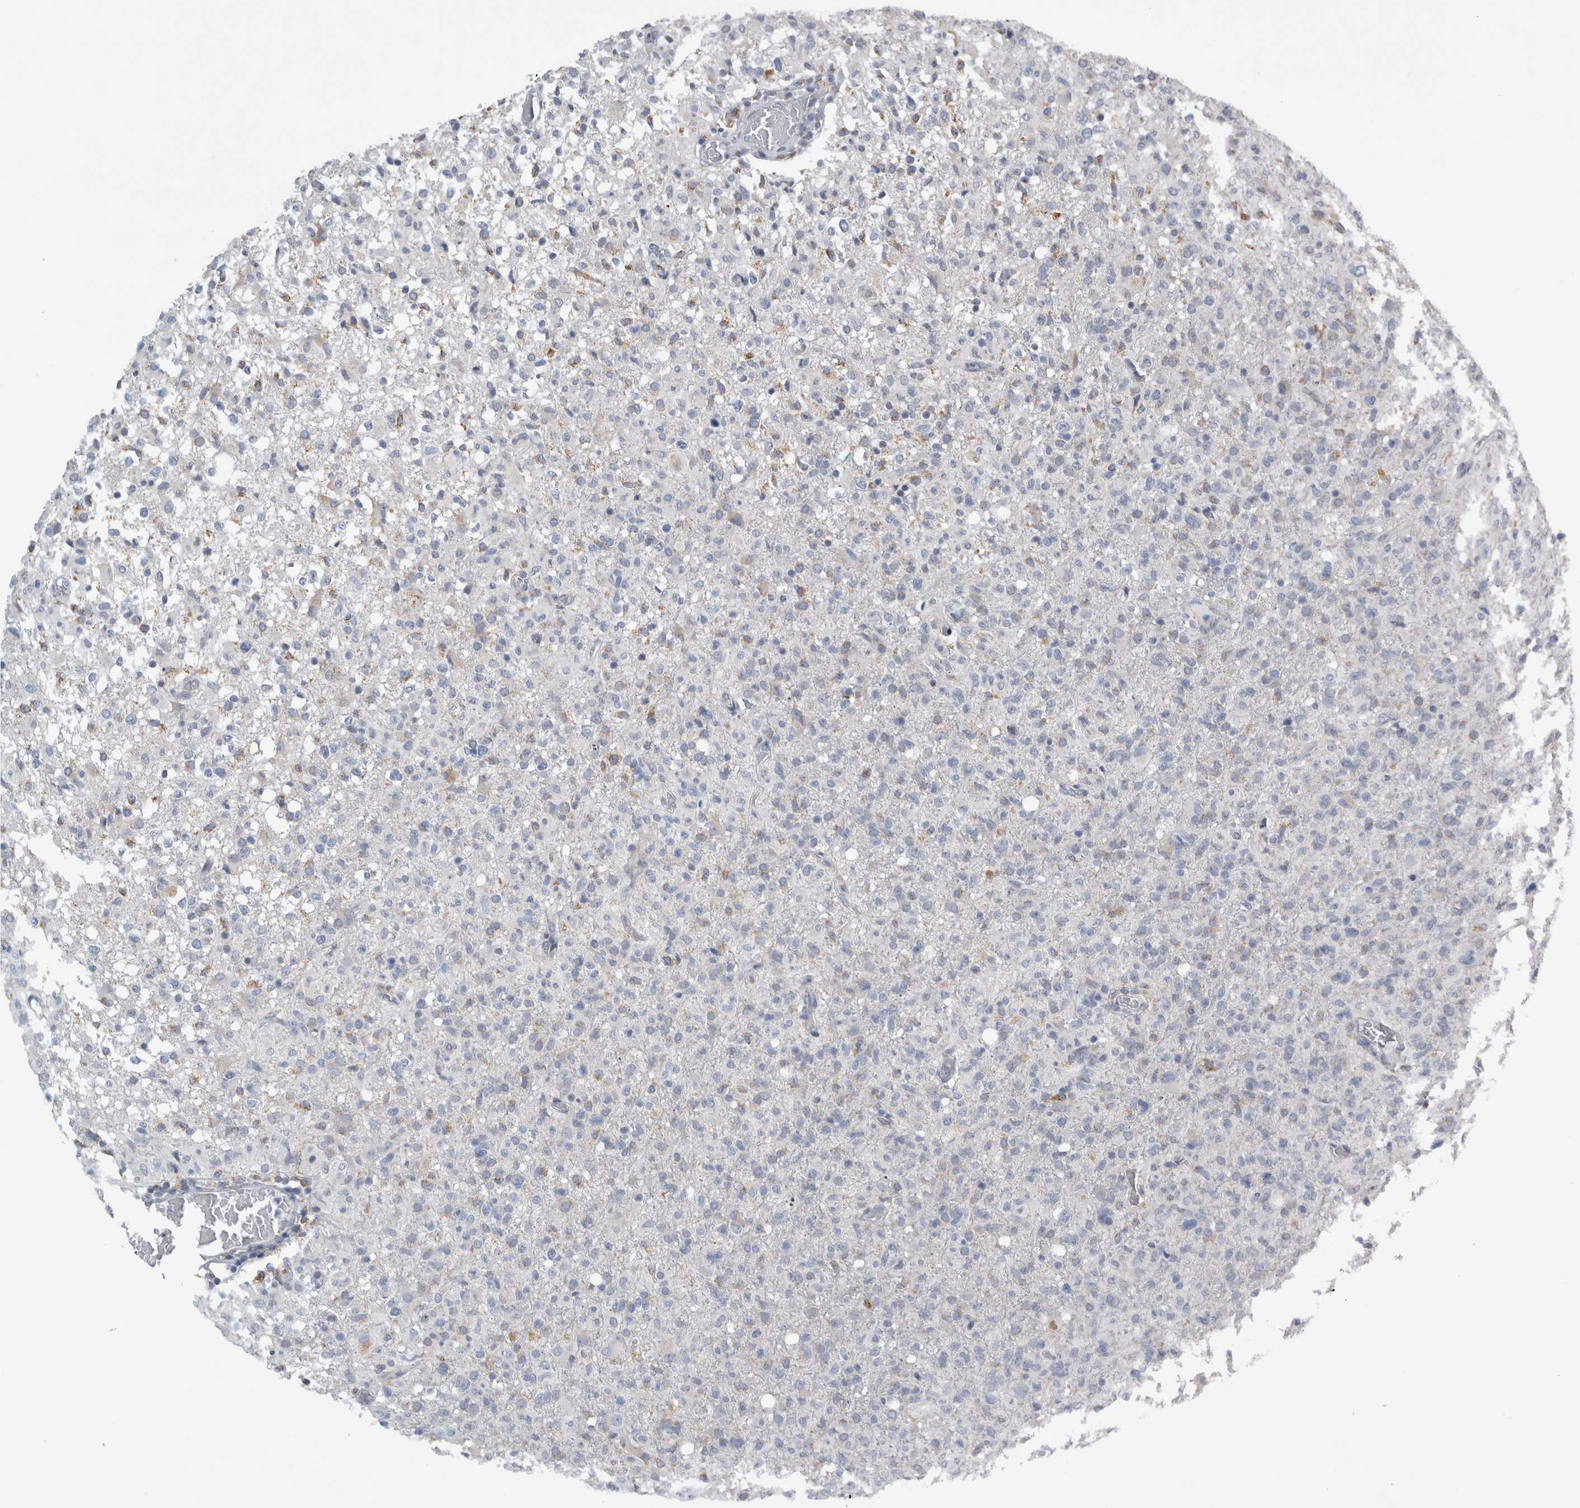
{"staining": {"intensity": "negative", "quantity": "none", "location": "none"}, "tissue": "glioma", "cell_type": "Tumor cells", "image_type": "cancer", "snomed": [{"axis": "morphology", "description": "Glioma, malignant, High grade"}, {"axis": "topography", "description": "Brain"}], "caption": "Immunohistochemistry histopathology image of neoplastic tissue: malignant high-grade glioma stained with DAB (3,3'-diaminobenzidine) shows no significant protein expression in tumor cells.", "gene": "DHRS4", "patient": {"sex": "female", "age": 57}}